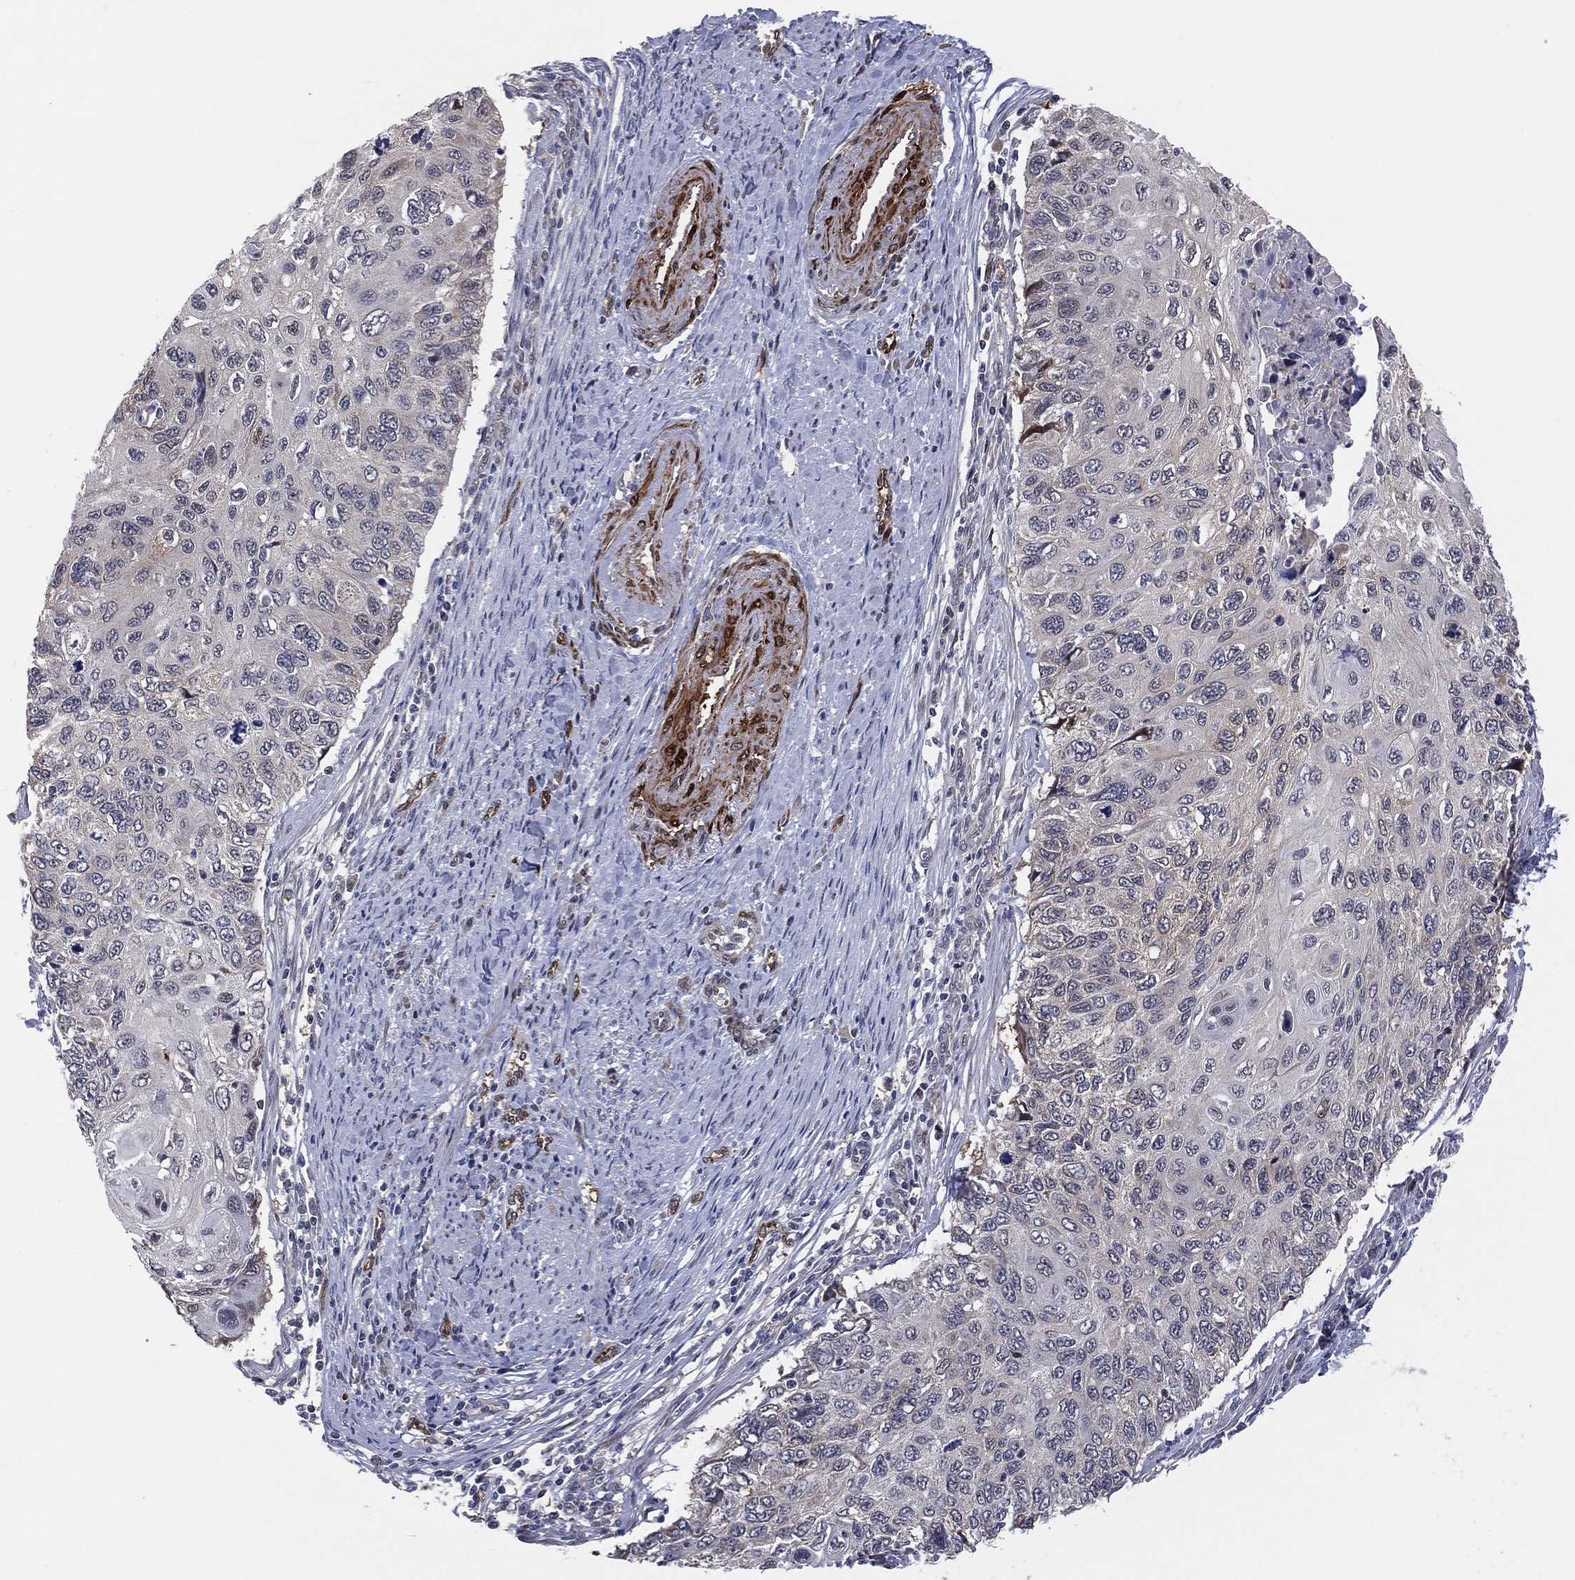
{"staining": {"intensity": "negative", "quantity": "none", "location": "none"}, "tissue": "cervical cancer", "cell_type": "Tumor cells", "image_type": "cancer", "snomed": [{"axis": "morphology", "description": "Squamous cell carcinoma, NOS"}, {"axis": "topography", "description": "Cervix"}], "caption": "The immunohistochemistry histopathology image has no significant positivity in tumor cells of cervical cancer (squamous cell carcinoma) tissue. (DAB immunohistochemistry (IHC) visualized using brightfield microscopy, high magnification).", "gene": "SNCG", "patient": {"sex": "female", "age": 70}}